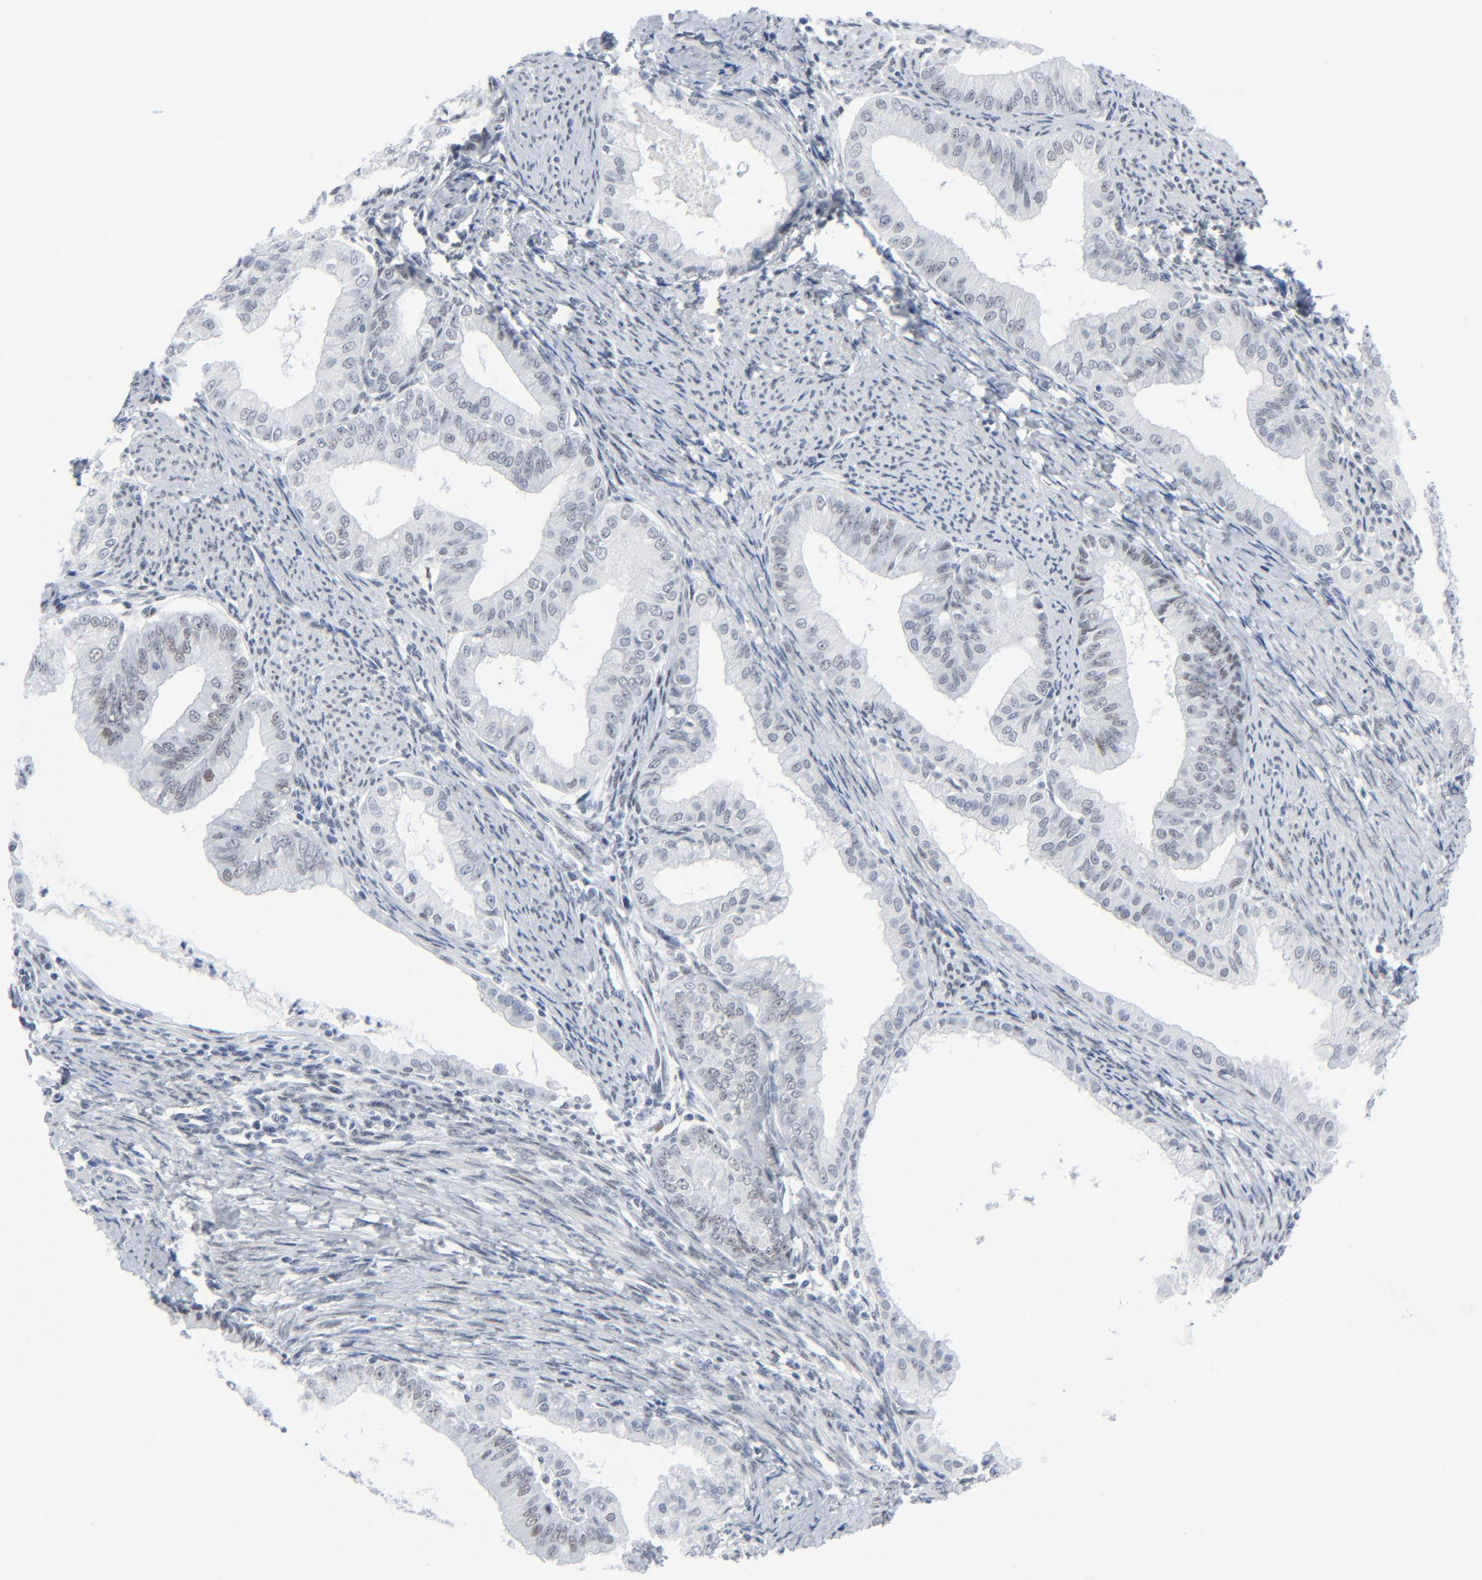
{"staining": {"intensity": "weak", "quantity": ">75%", "location": "nuclear"}, "tissue": "endometrial cancer", "cell_type": "Tumor cells", "image_type": "cancer", "snomed": [{"axis": "morphology", "description": "Adenocarcinoma, NOS"}, {"axis": "topography", "description": "Endometrium"}], "caption": "Tumor cells exhibit weak nuclear staining in about >75% of cells in adenocarcinoma (endometrial).", "gene": "SIRT1", "patient": {"sex": "female", "age": 76}}